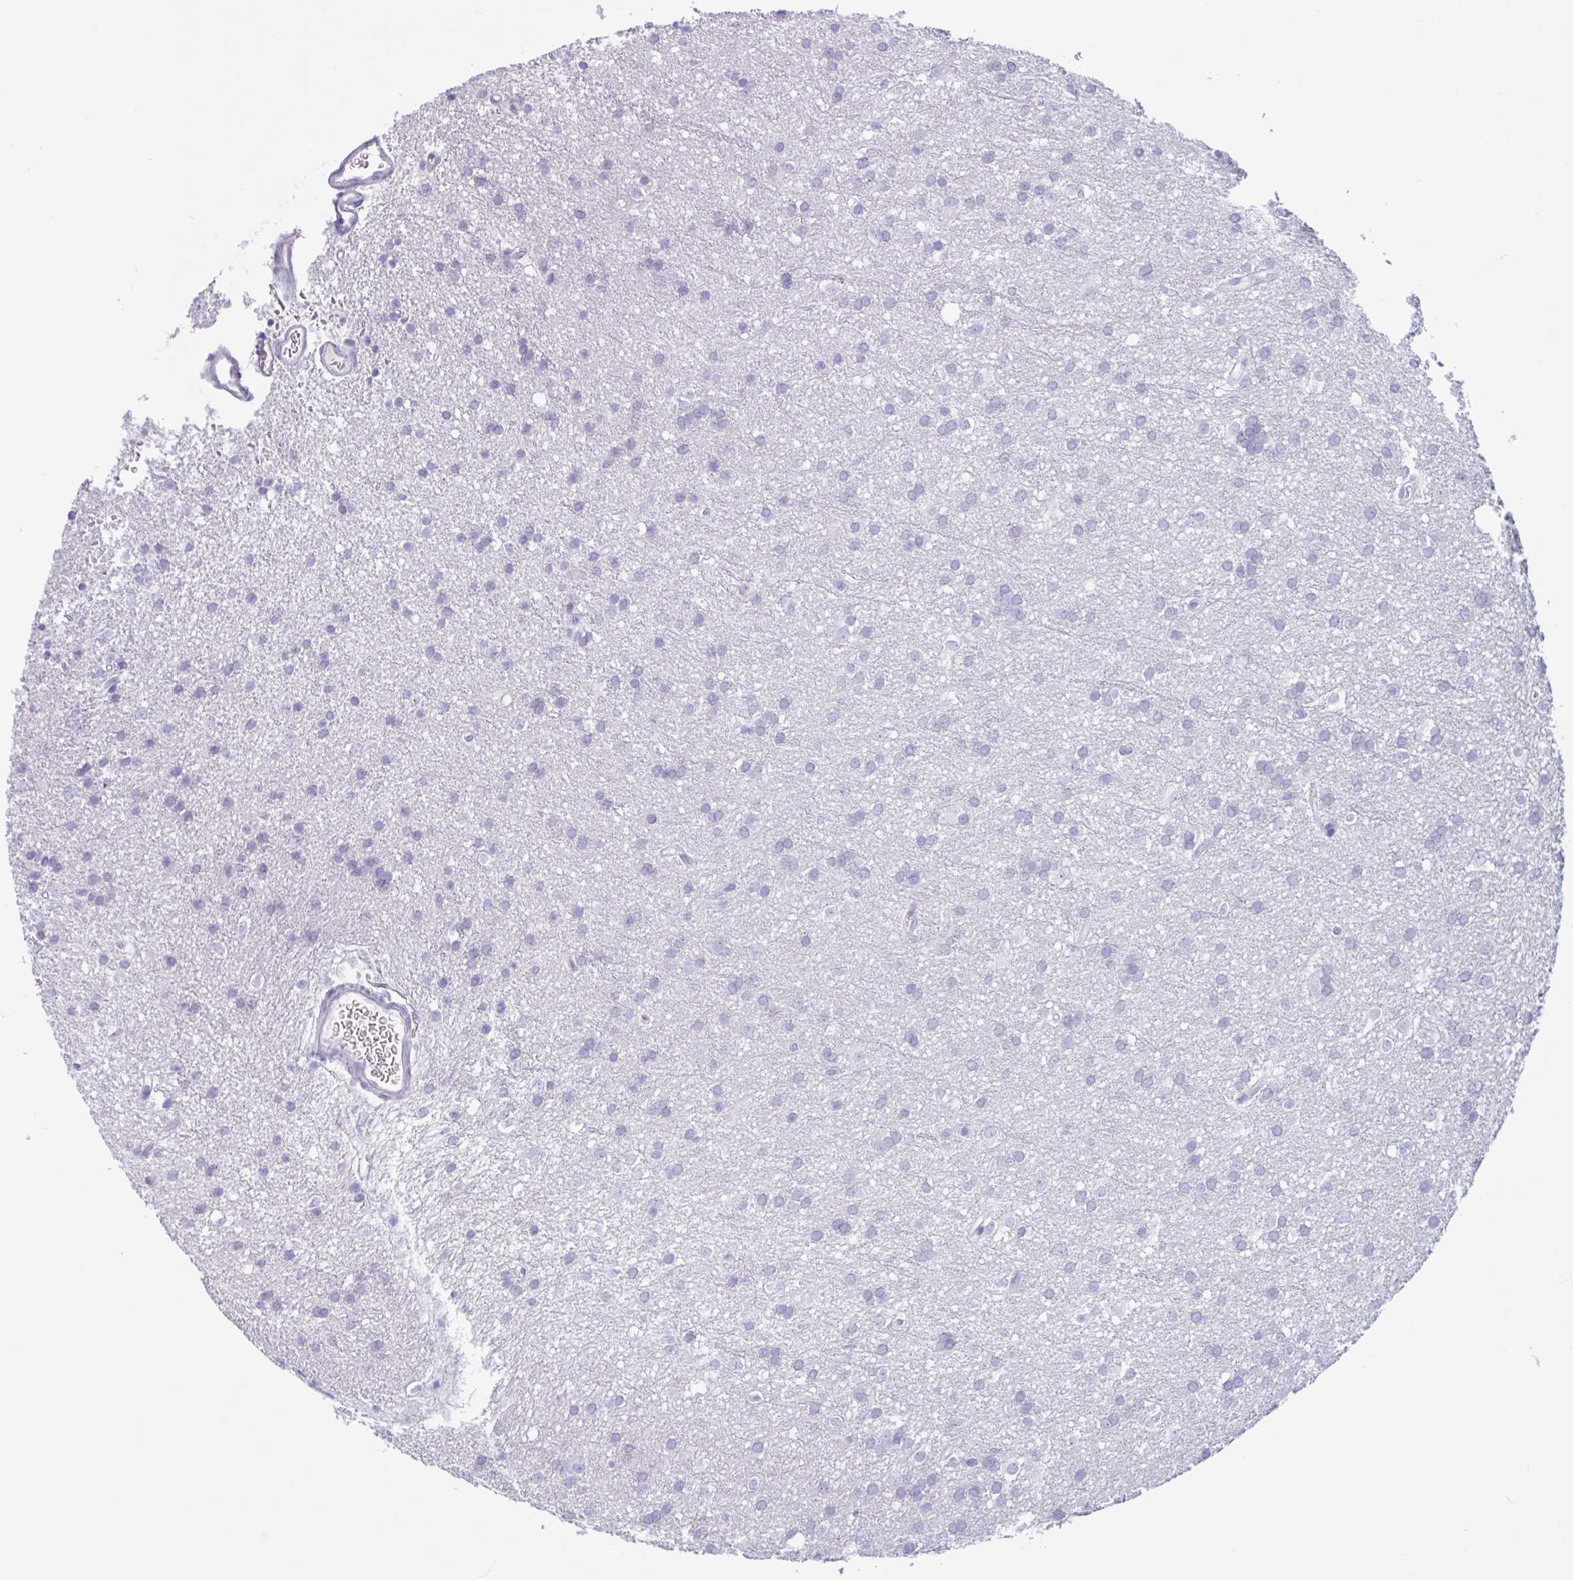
{"staining": {"intensity": "negative", "quantity": "none", "location": "none"}, "tissue": "glioma", "cell_type": "Tumor cells", "image_type": "cancer", "snomed": [{"axis": "morphology", "description": "Glioma, malignant, Low grade"}, {"axis": "topography", "description": "Brain"}], "caption": "Glioma stained for a protein using IHC shows no staining tumor cells.", "gene": "XCL1", "patient": {"sex": "female", "age": 33}}